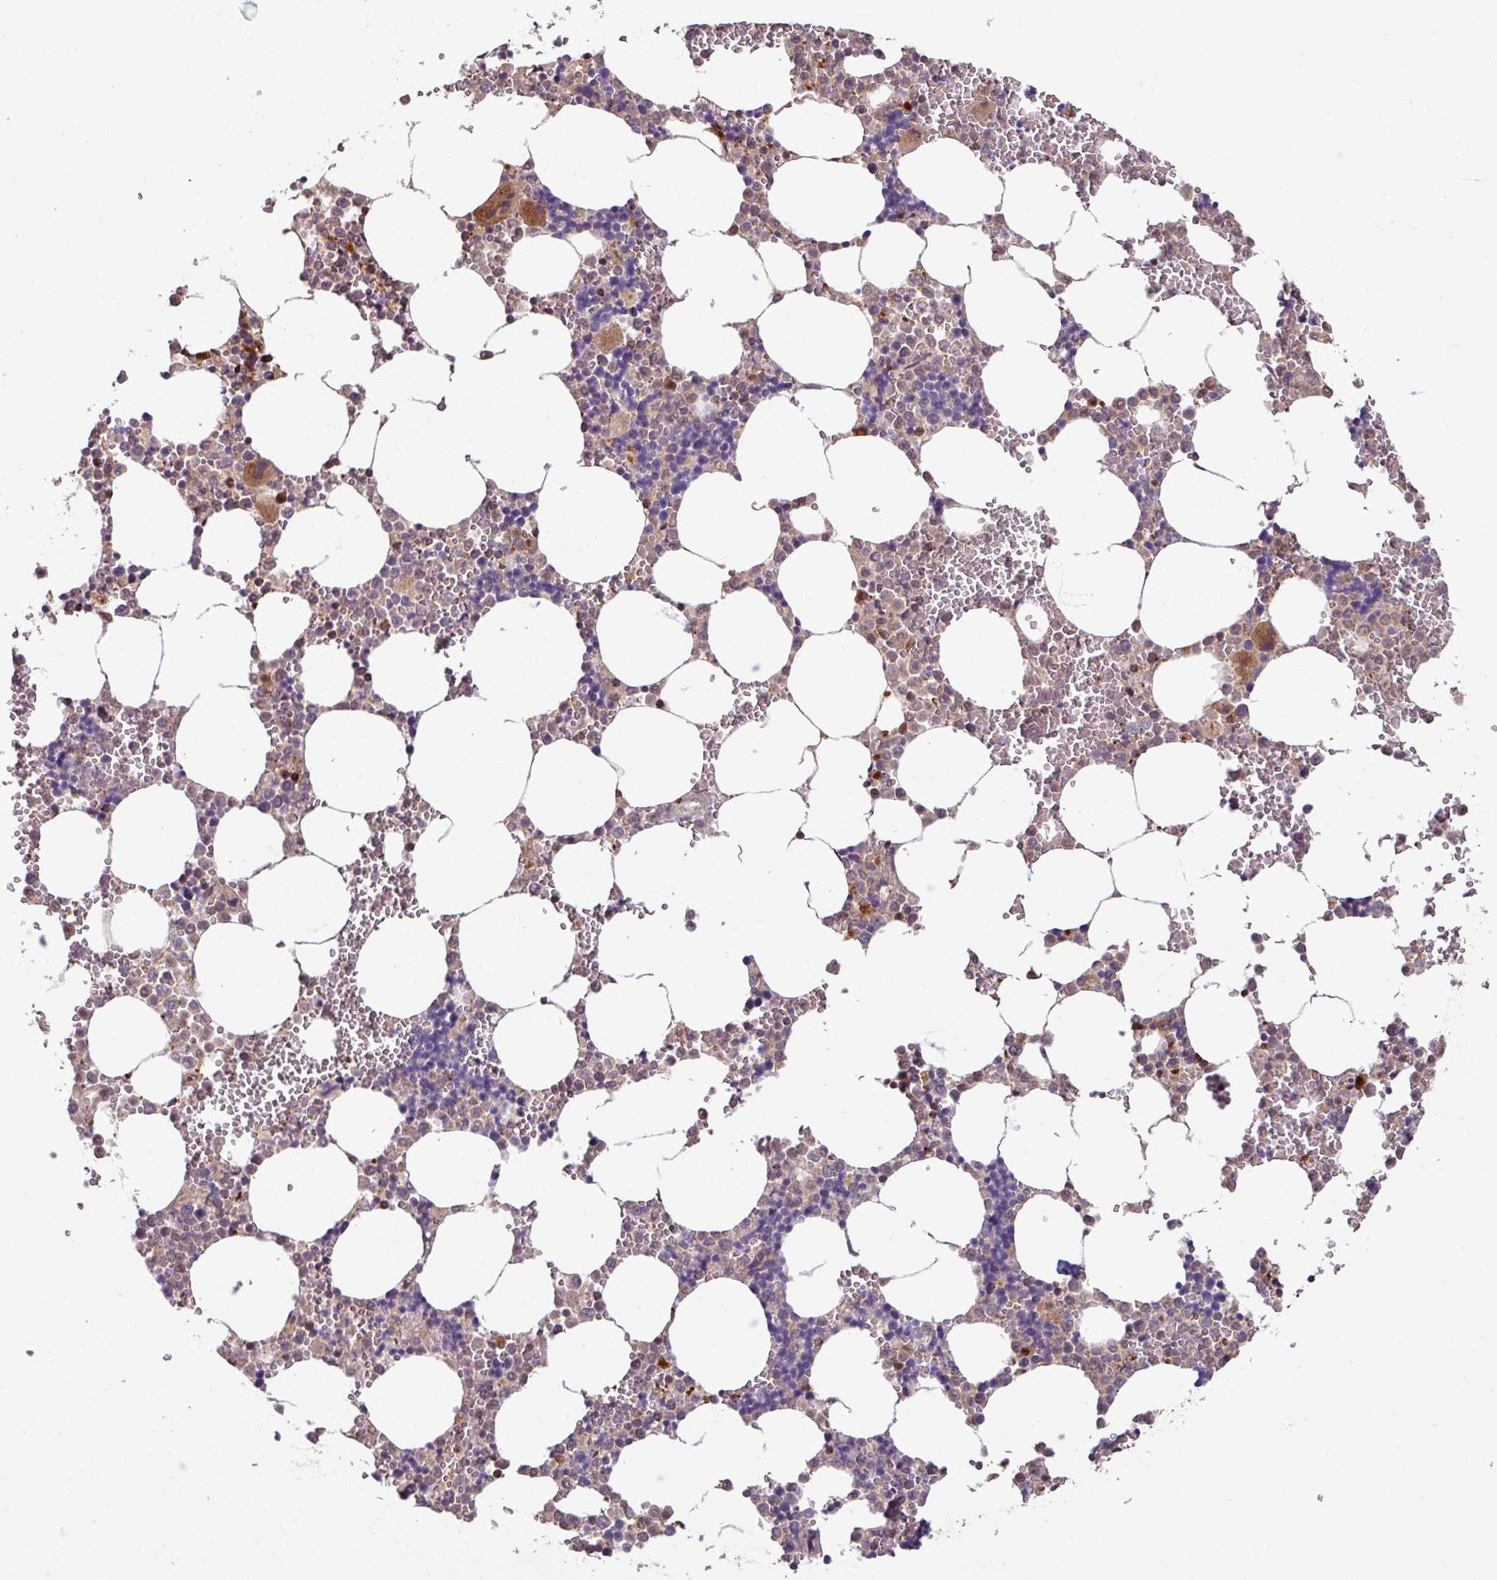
{"staining": {"intensity": "moderate", "quantity": "25%-75%", "location": "cytoplasmic/membranous,nuclear"}, "tissue": "bone marrow", "cell_type": "Hematopoietic cells", "image_type": "normal", "snomed": [{"axis": "morphology", "description": "Normal tissue, NOS"}, {"axis": "topography", "description": "Bone marrow"}], "caption": "Immunohistochemical staining of benign human bone marrow exhibits 25%-75% levels of moderate cytoplasmic/membranous,nuclear protein positivity in approximately 25%-75% of hematopoietic cells.", "gene": "OR6B1", "patient": {"sex": "male", "age": 54}}